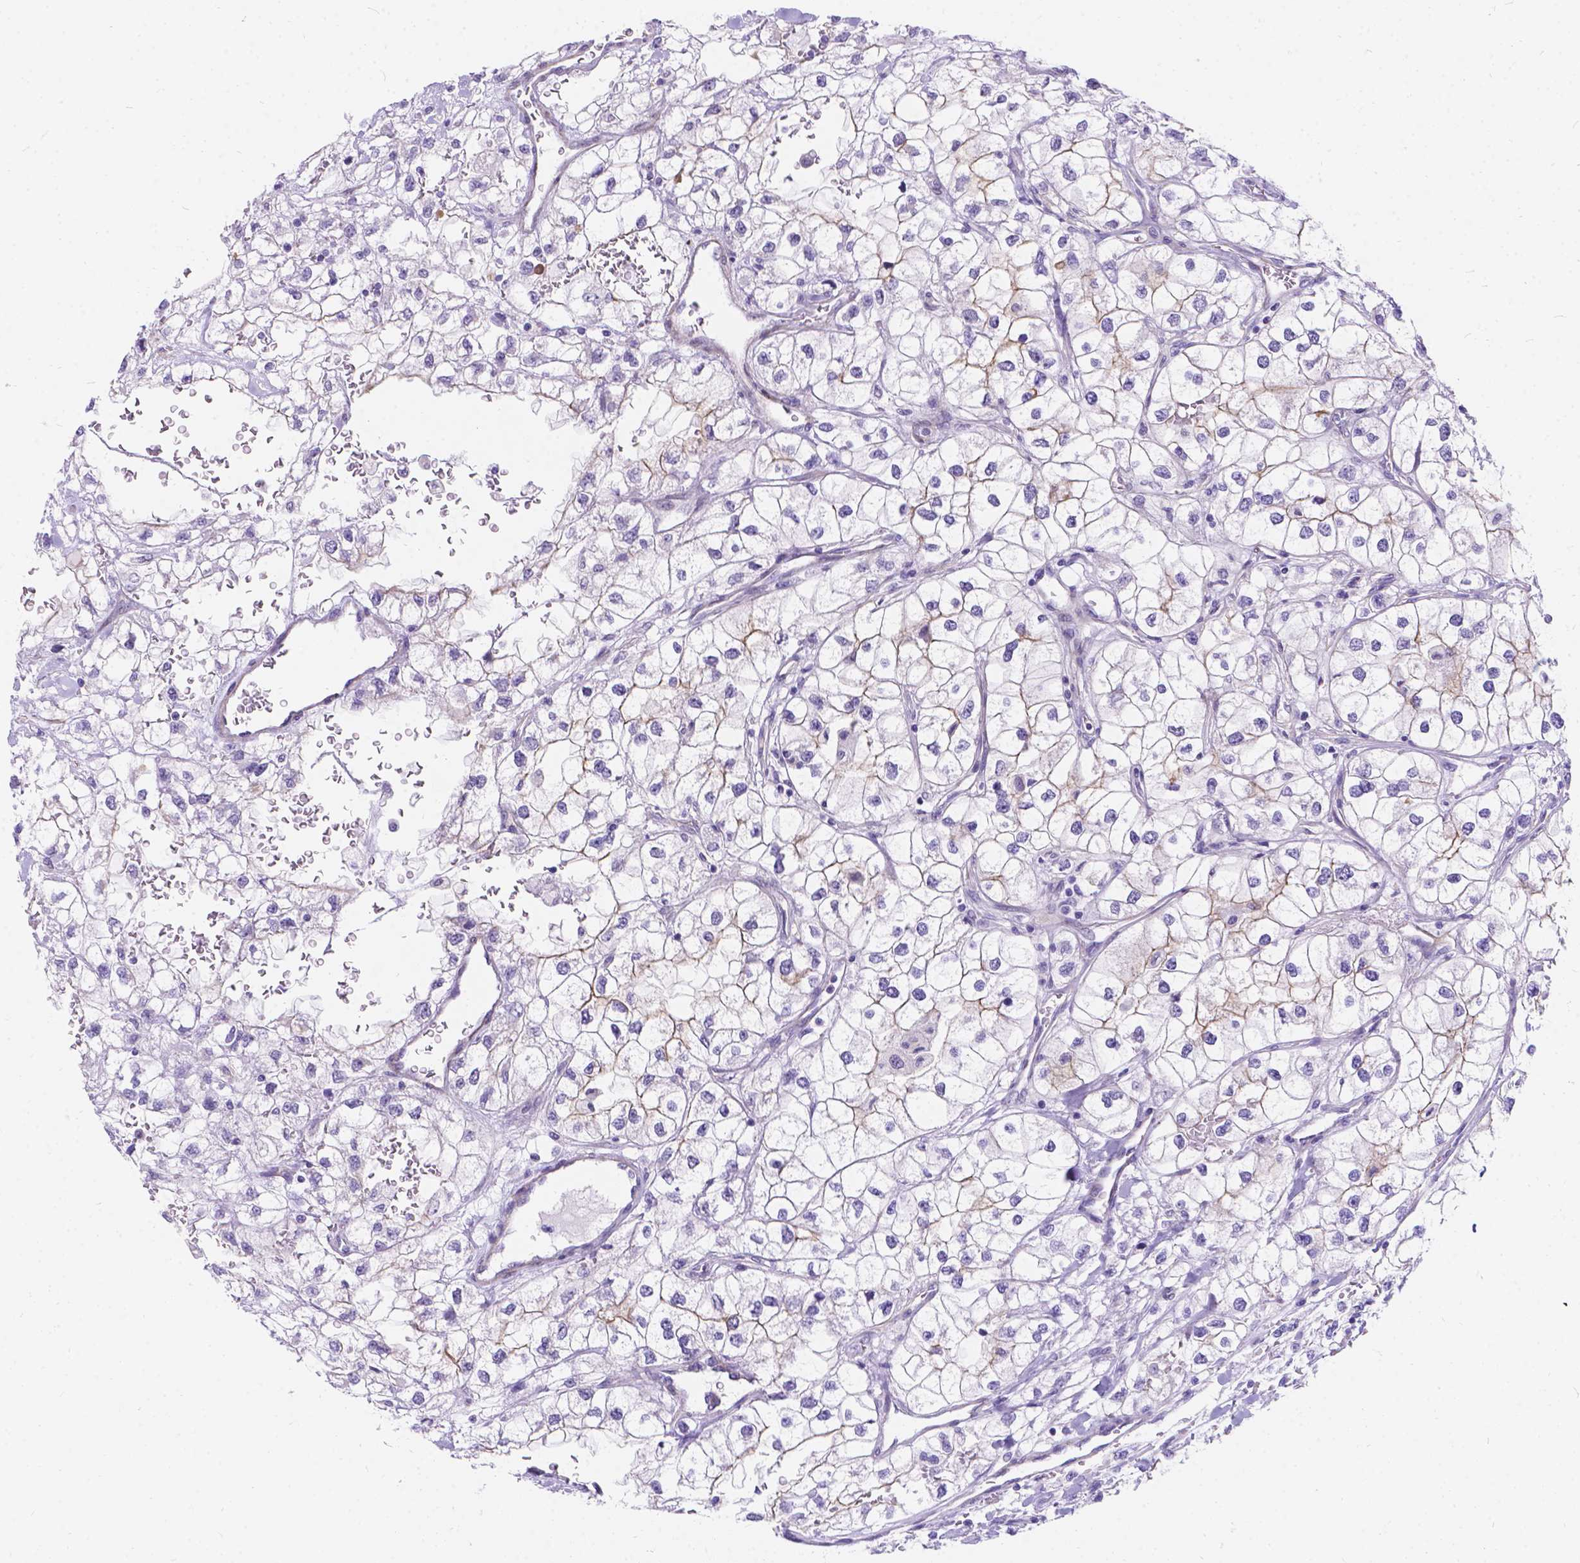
{"staining": {"intensity": "weak", "quantity": "<25%", "location": "cytoplasmic/membranous"}, "tissue": "renal cancer", "cell_type": "Tumor cells", "image_type": "cancer", "snomed": [{"axis": "morphology", "description": "Adenocarcinoma, NOS"}, {"axis": "topography", "description": "Kidney"}], "caption": "Protein analysis of renal adenocarcinoma shows no significant staining in tumor cells. (Stains: DAB (3,3'-diaminobenzidine) immunohistochemistry with hematoxylin counter stain, Microscopy: brightfield microscopy at high magnification).", "gene": "PALS1", "patient": {"sex": "male", "age": 59}}